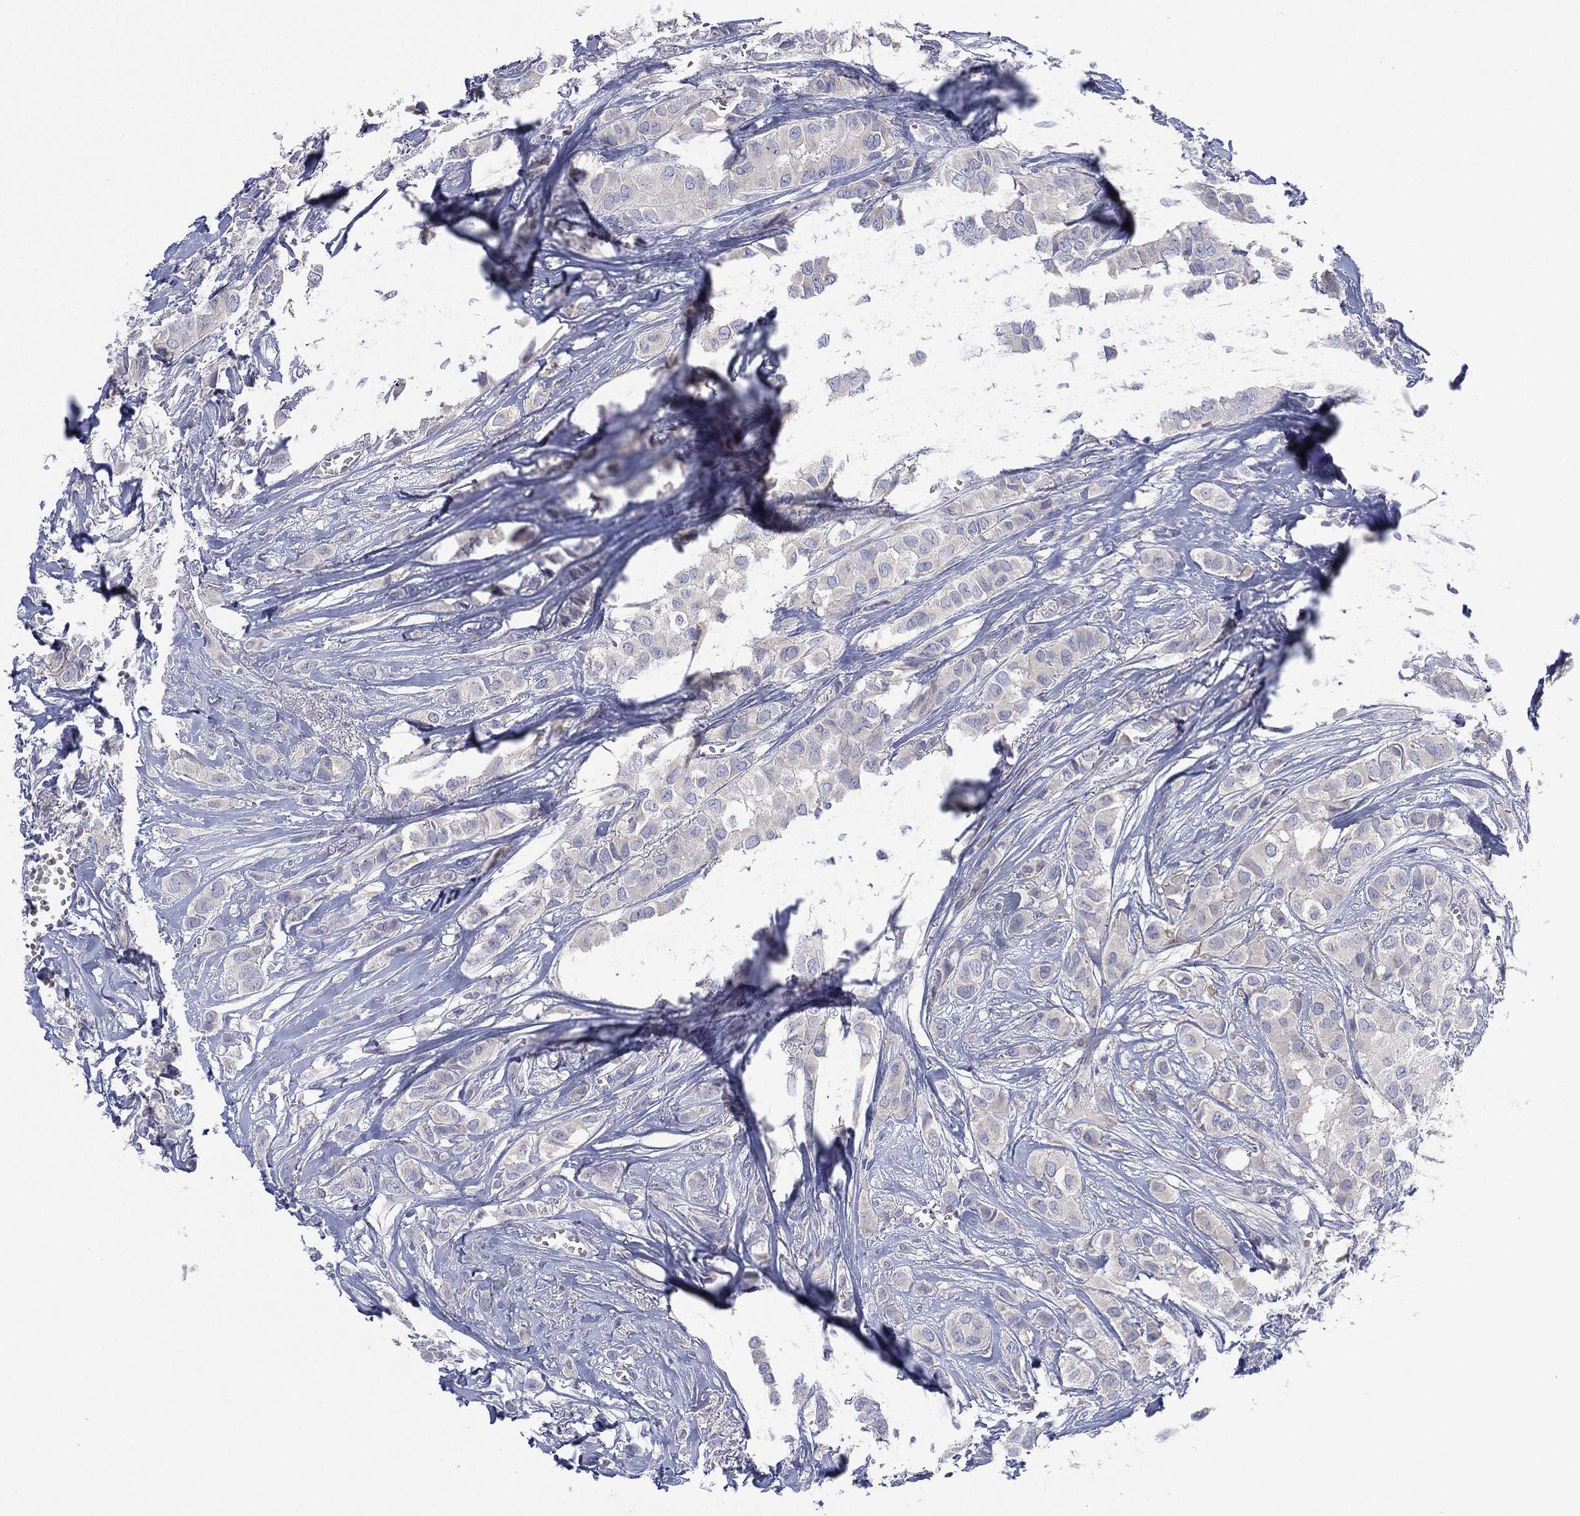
{"staining": {"intensity": "negative", "quantity": "none", "location": "none"}, "tissue": "breast cancer", "cell_type": "Tumor cells", "image_type": "cancer", "snomed": [{"axis": "morphology", "description": "Duct carcinoma"}, {"axis": "topography", "description": "Breast"}], "caption": "Tumor cells show no significant expression in breast cancer (infiltrating ductal carcinoma).", "gene": "CYP2D6", "patient": {"sex": "female", "age": 85}}